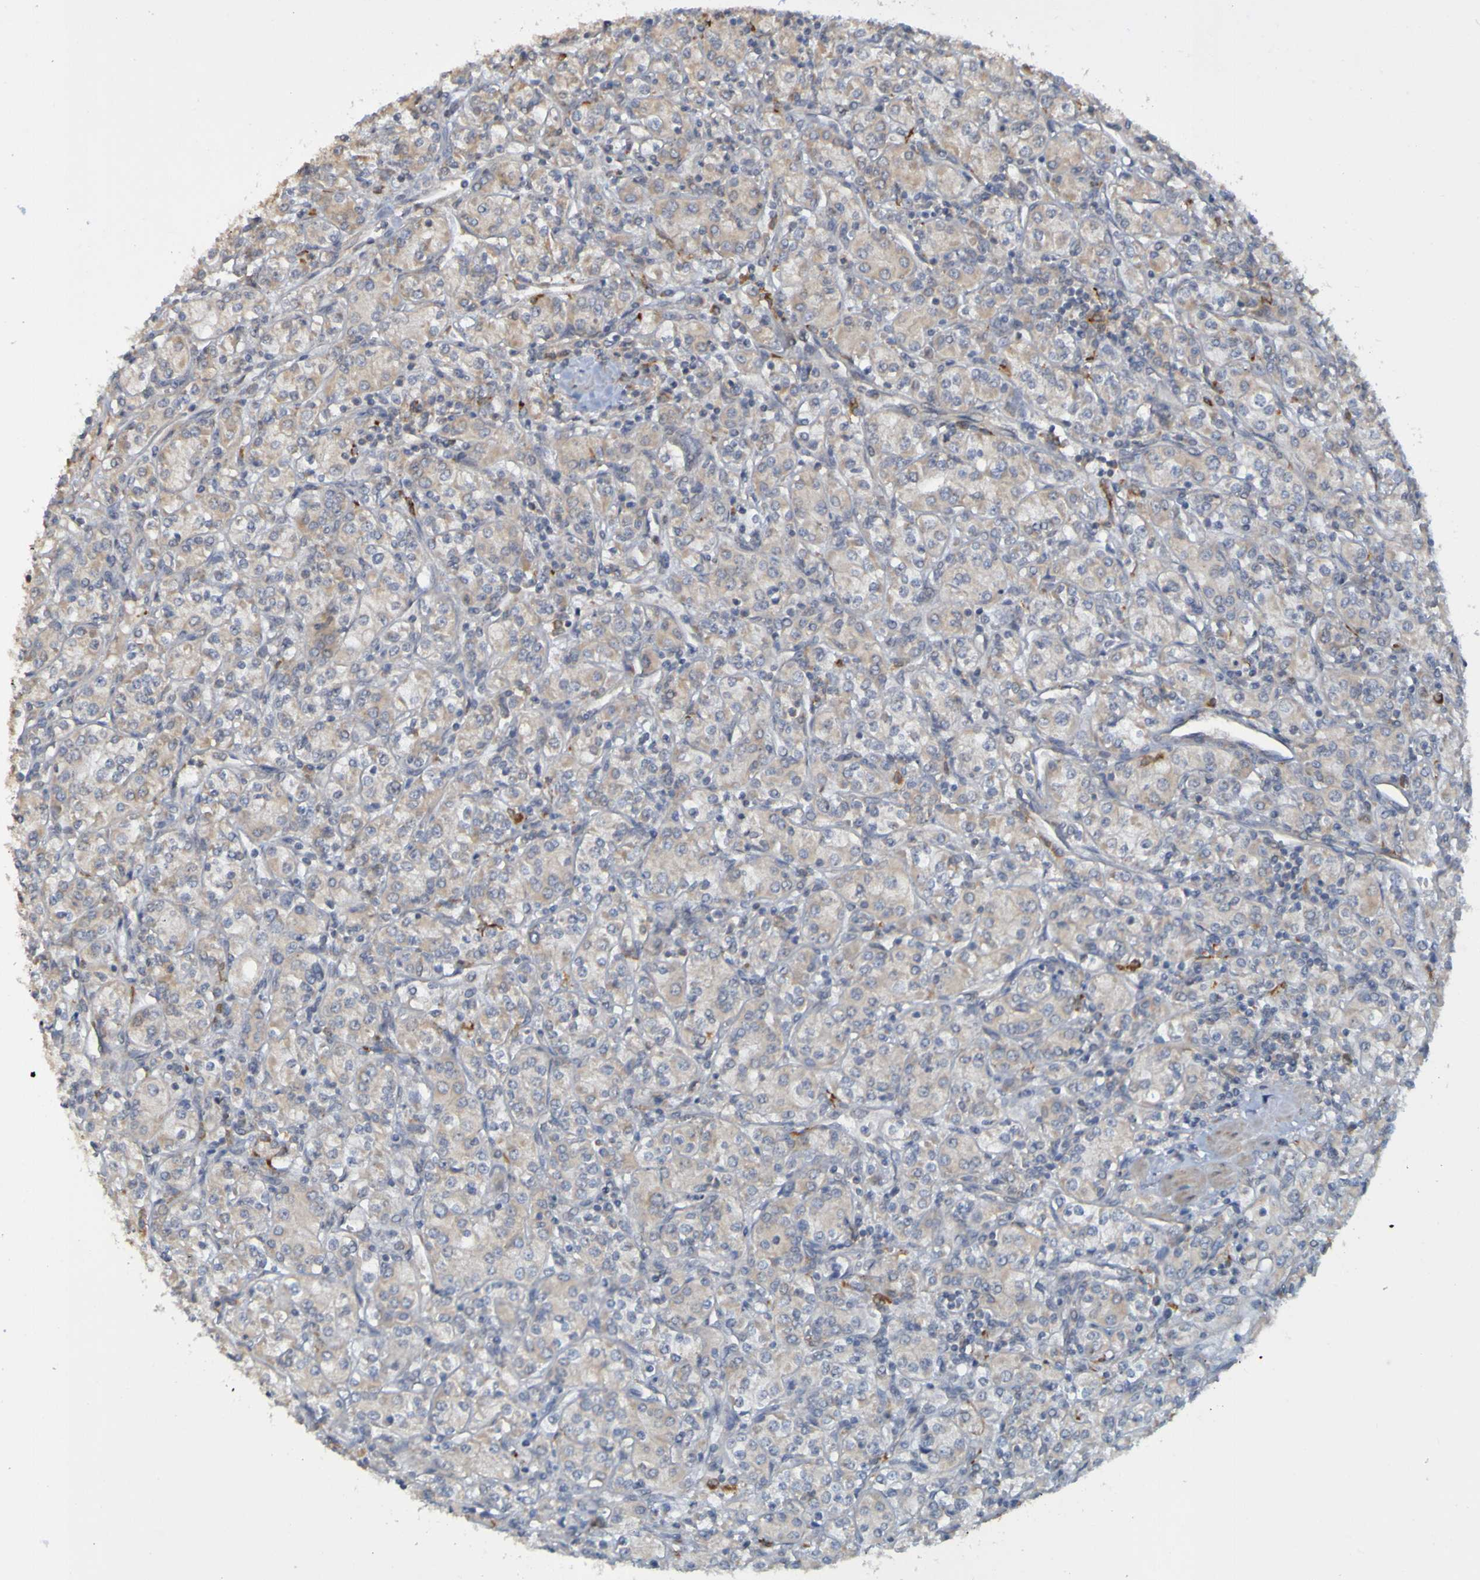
{"staining": {"intensity": "weak", "quantity": "<25%", "location": "cytoplasmic/membranous"}, "tissue": "renal cancer", "cell_type": "Tumor cells", "image_type": "cancer", "snomed": [{"axis": "morphology", "description": "Adenocarcinoma, NOS"}, {"axis": "topography", "description": "Kidney"}], "caption": "High magnification brightfield microscopy of adenocarcinoma (renal) stained with DAB (3,3'-diaminobenzidine) (brown) and counterstained with hematoxylin (blue): tumor cells show no significant positivity.", "gene": "NAV2", "patient": {"sex": "male", "age": 77}}